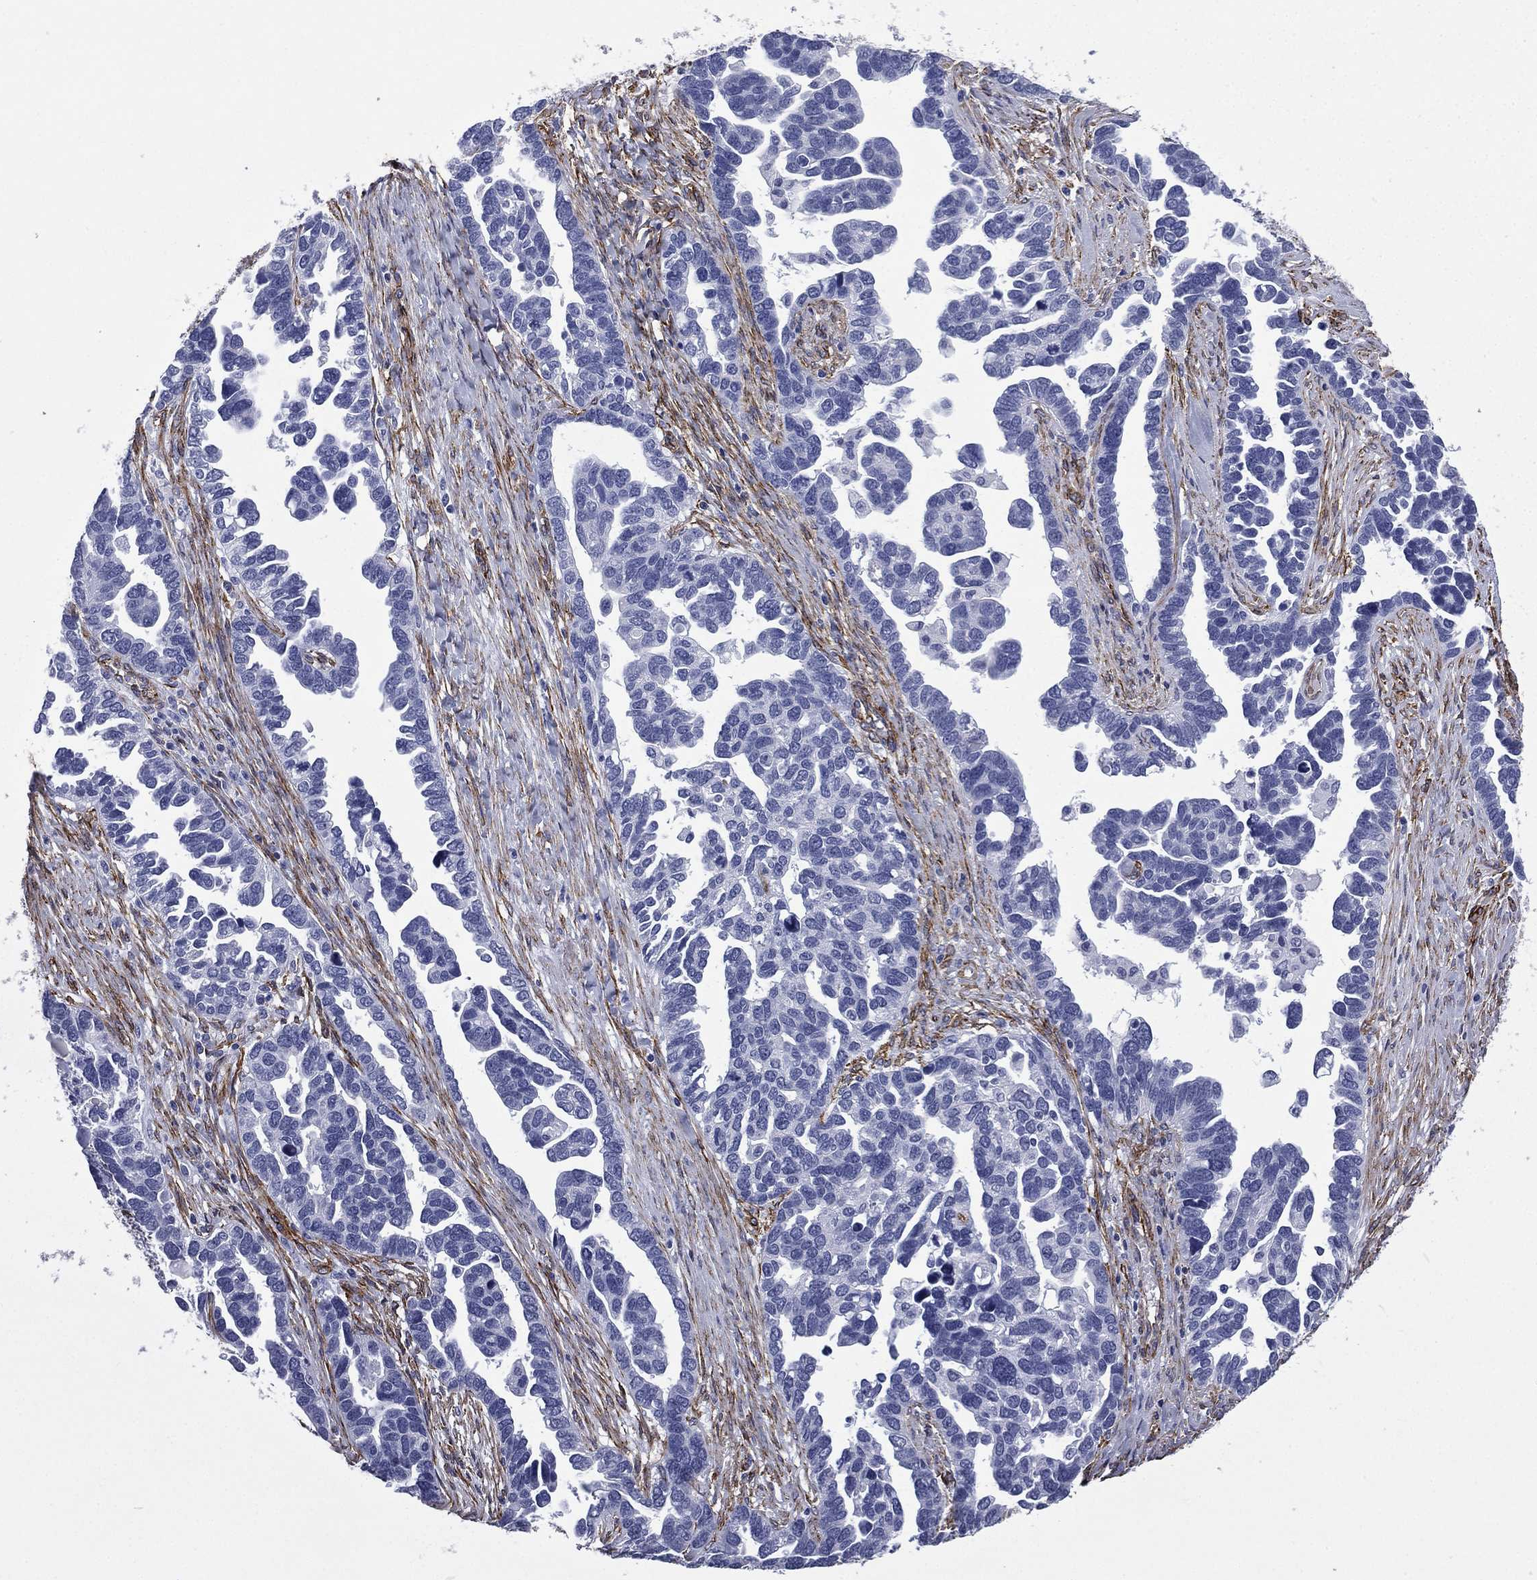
{"staining": {"intensity": "negative", "quantity": "none", "location": "none"}, "tissue": "ovarian cancer", "cell_type": "Tumor cells", "image_type": "cancer", "snomed": [{"axis": "morphology", "description": "Cystadenocarcinoma, serous, NOS"}, {"axis": "topography", "description": "Ovary"}], "caption": "The micrograph exhibits no staining of tumor cells in serous cystadenocarcinoma (ovarian).", "gene": "CAVIN3", "patient": {"sex": "female", "age": 54}}